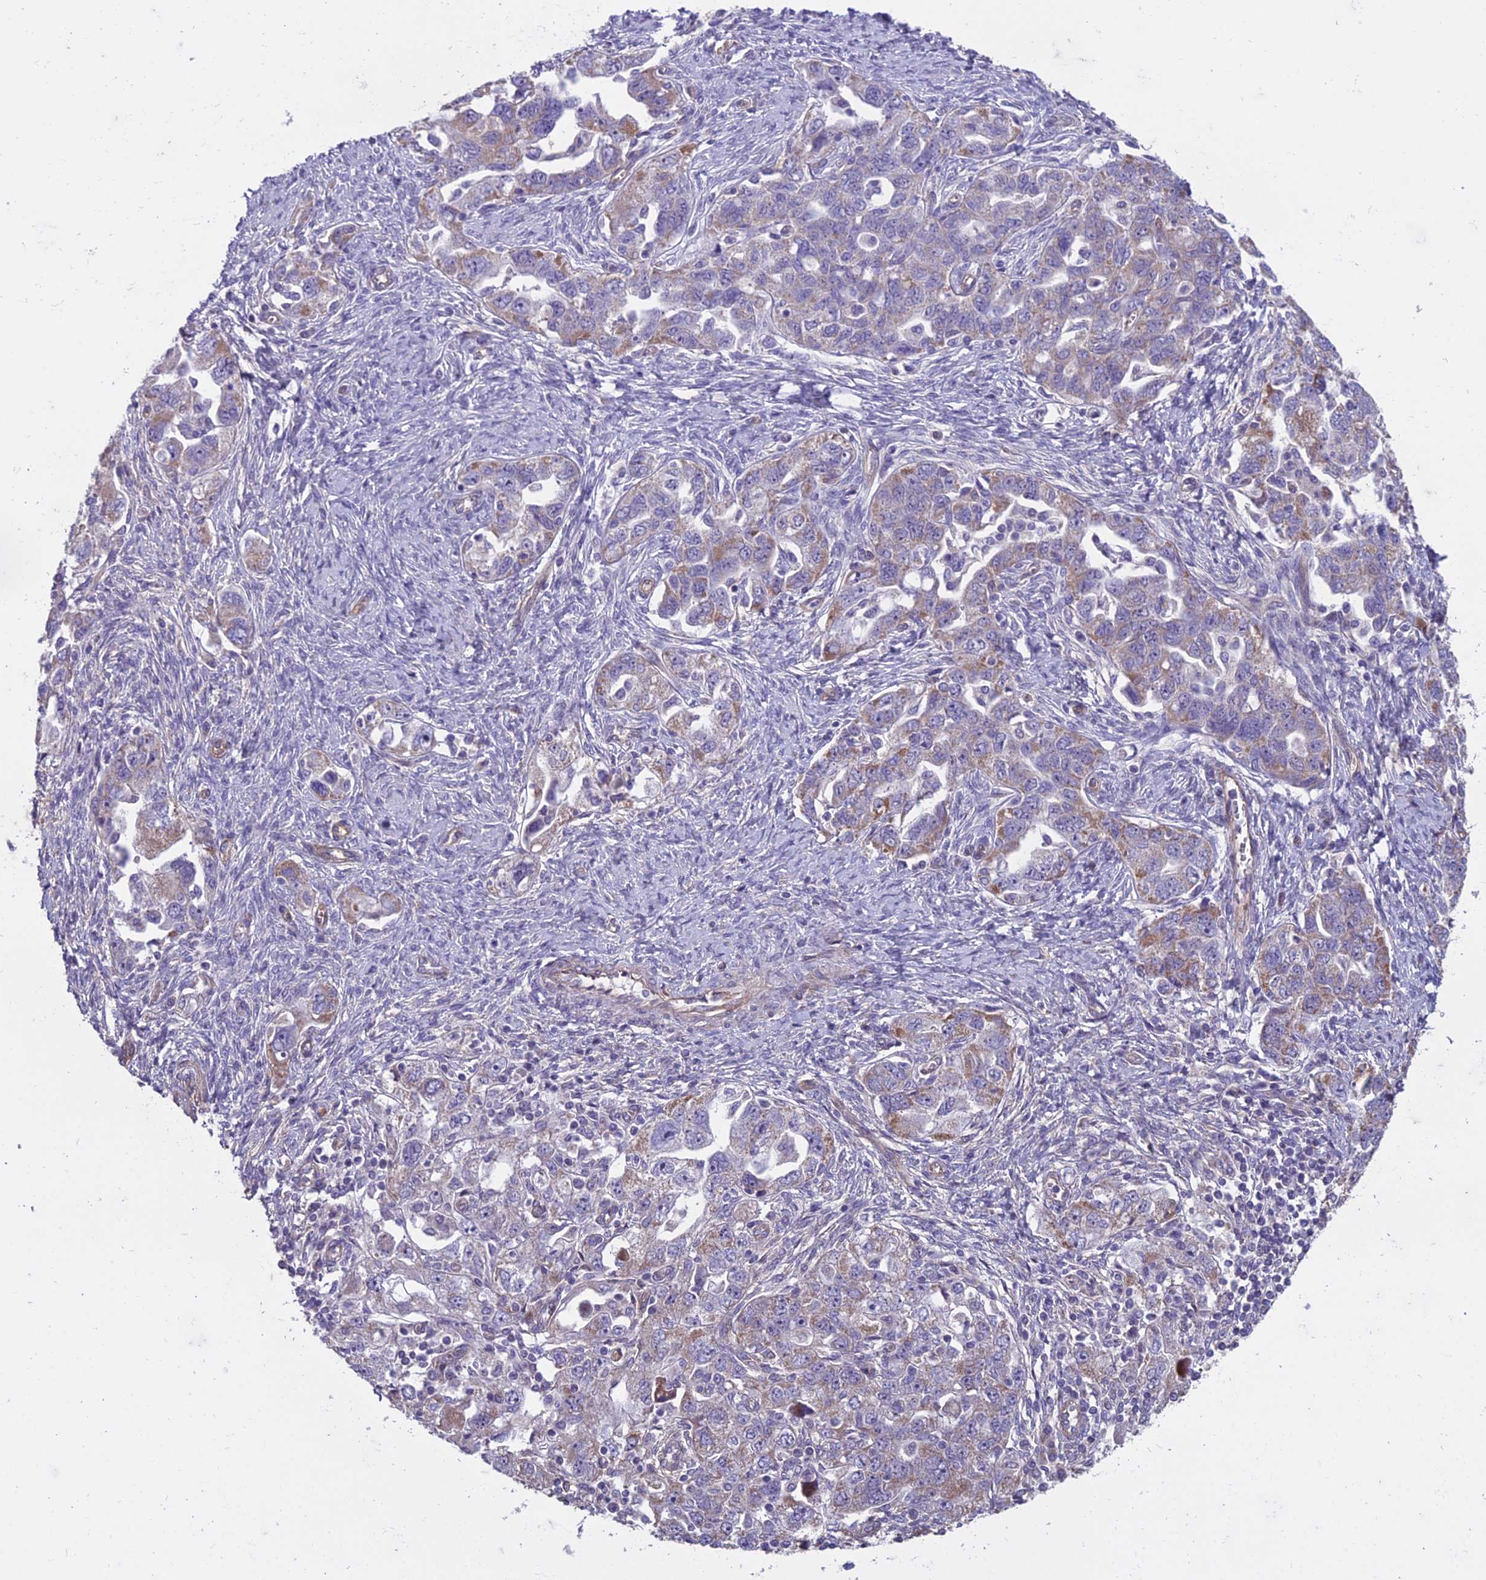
{"staining": {"intensity": "negative", "quantity": "none", "location": "none"}, "tissue": "ovarian cancer", "cell_type": "Tumor cells", "image_type": "cancer", "snomed": [{"axis": "morphology", "description": "Carcinoma, NOS"}, {"axis": "morphology", "description": "Cystadenocarcinoma, serous, NOS"}, {"axis": "topography", "description": "Ovary"}], "caption": "DAB (3,3'-diaminobenzidine) immunohistochemical staining of human carcinoma (ovarian) reveals no significant positivity in tumor cells.", "gene": "DUS2", "patient": {"sex": "female", "age": 69}}